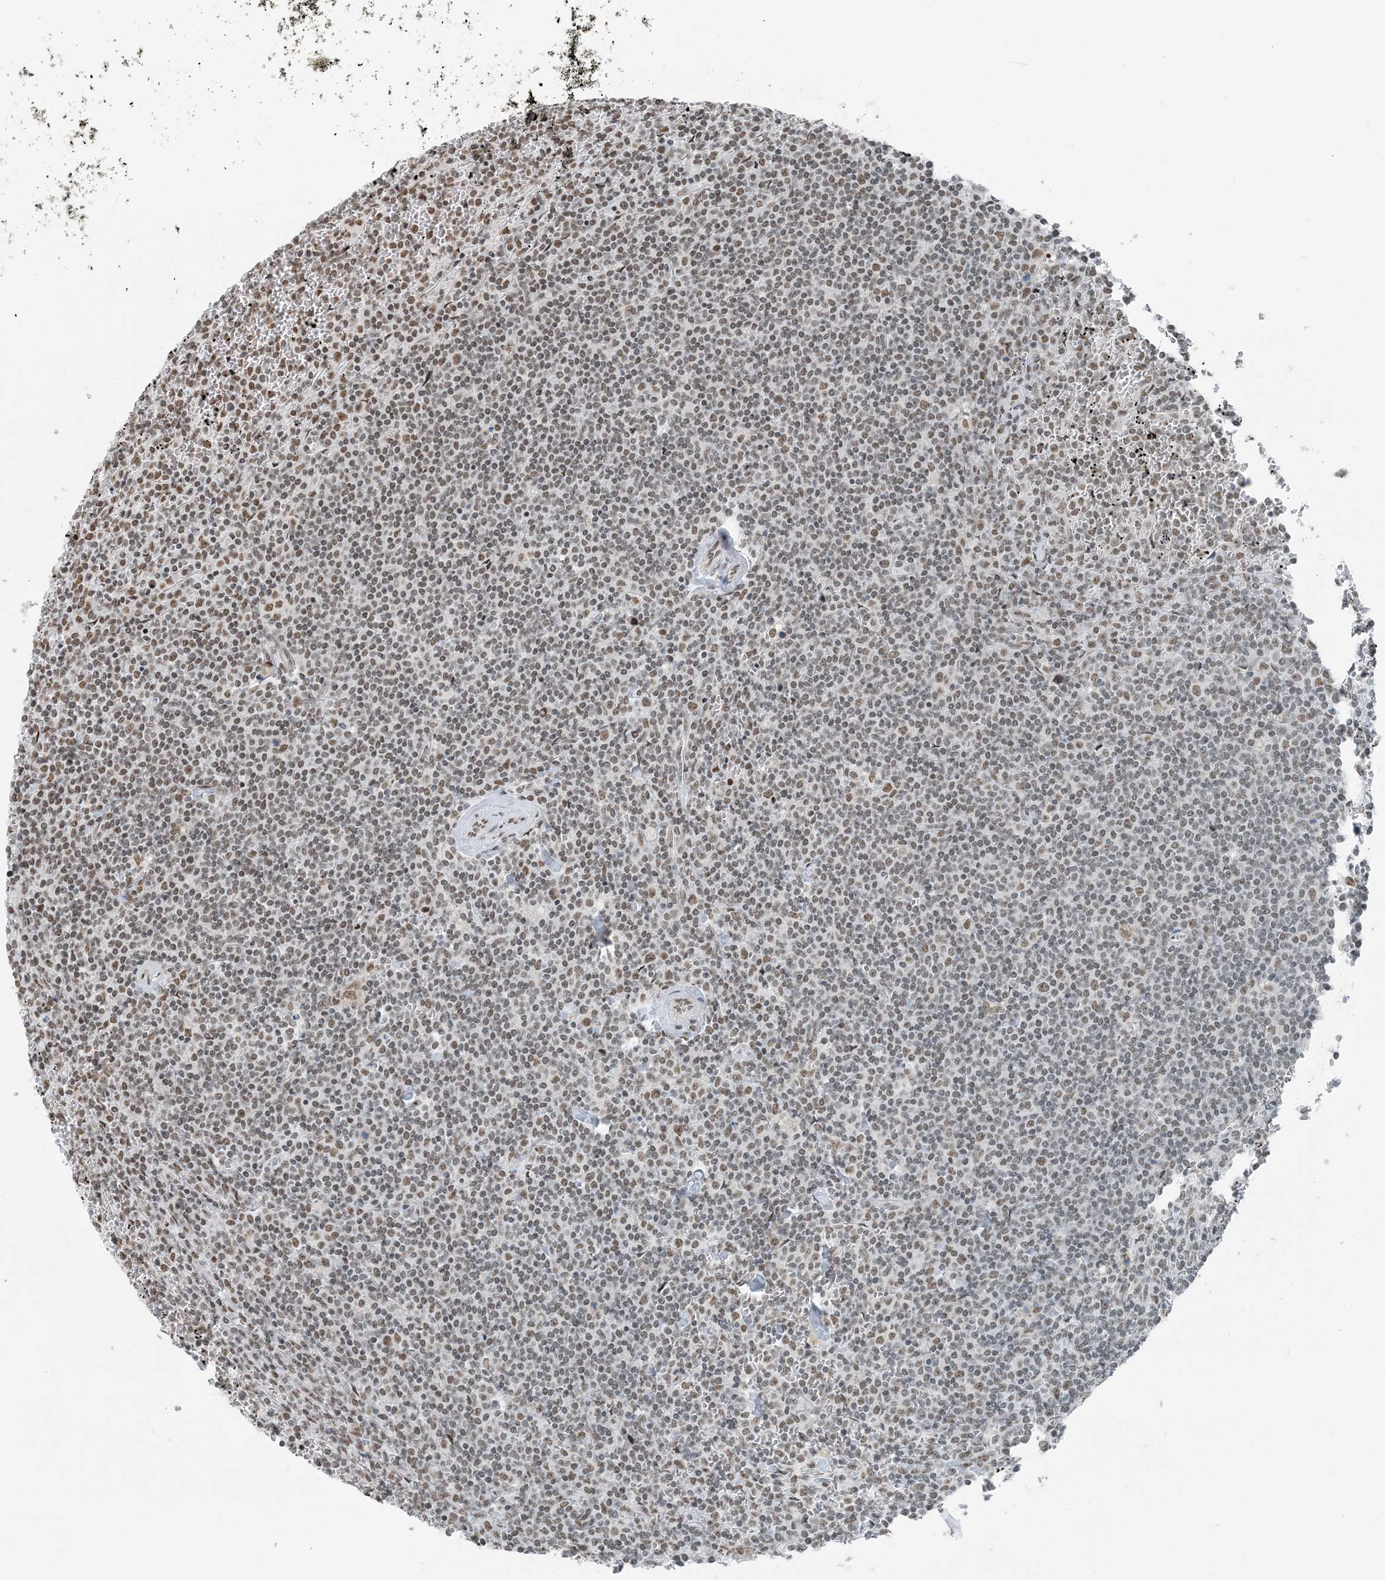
{"staining": {"intensity": "moderate", "quantity": "25%-75%", "location": "nuclear"}, "tissue": "lymphoma", "cell_type": "Tumor cells", "image_type": "cancer", "snomed": [{"axis": "morphology", "description": "Malignant lymphoma, non-Hodgkin's type, Low grade"}, {"axis": "topography", "description": "Spleen"}], "caption": "Low-grade malignant lymphoma, non-Hodgkin's type tissue exhibits moderate nuclear staining in approximately 25%-75% of tumor cells", "gene": "ZNF500", "patient": {"sex": "female", "age": 19}}